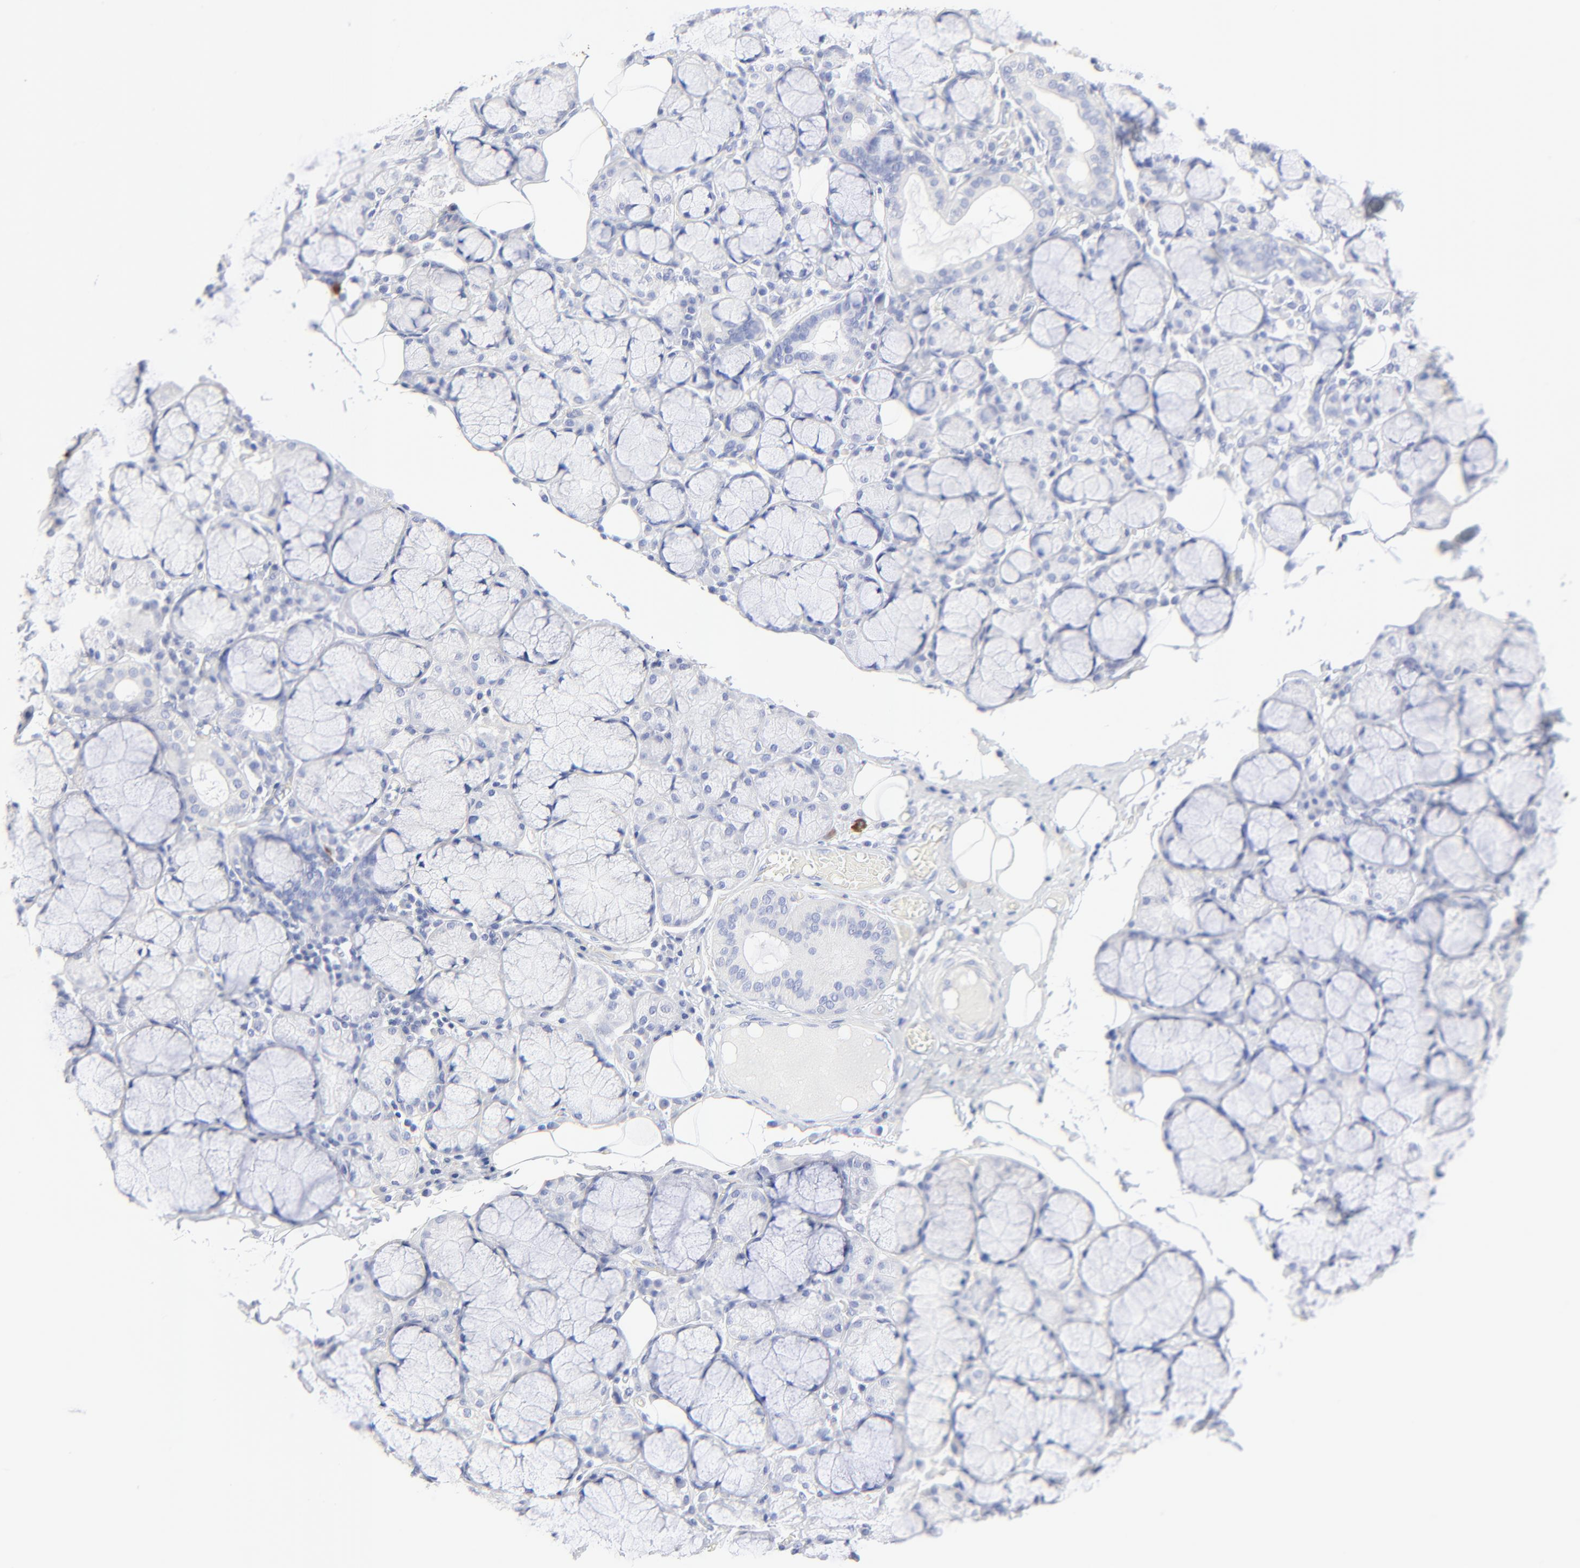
{"staining": {"intensity": "negative", "quantity": "none", "location": "none"}, "tissue": "salivary gland", "cell_type": "Glandular cells", "image_type": "normal", "snomed": [{"axis": "morphology", "description": "Normal tissue, NOS"}, {"axis": "topography", "description": "Skeletal muscle"}, {"axis": "topography", "description": "Oral tissue"}, {"axis": "topography", "description": "Salivary gland"}, {"axis": "topography", "description": "Peripheral nerve tissue"}], "caption": "Immunohistochemistry (IHC) histopathology image of unremarkable salivary gland: salivary gland stained with DAB (3,3'-diaminobenzidine) displays no significant protein positivity in glandular cells. (DAB (3,3'-diaminobenzidine) IHC, high magnification).", "gene": "PSD3", "patient": {"sex": "male", "age": 54}}